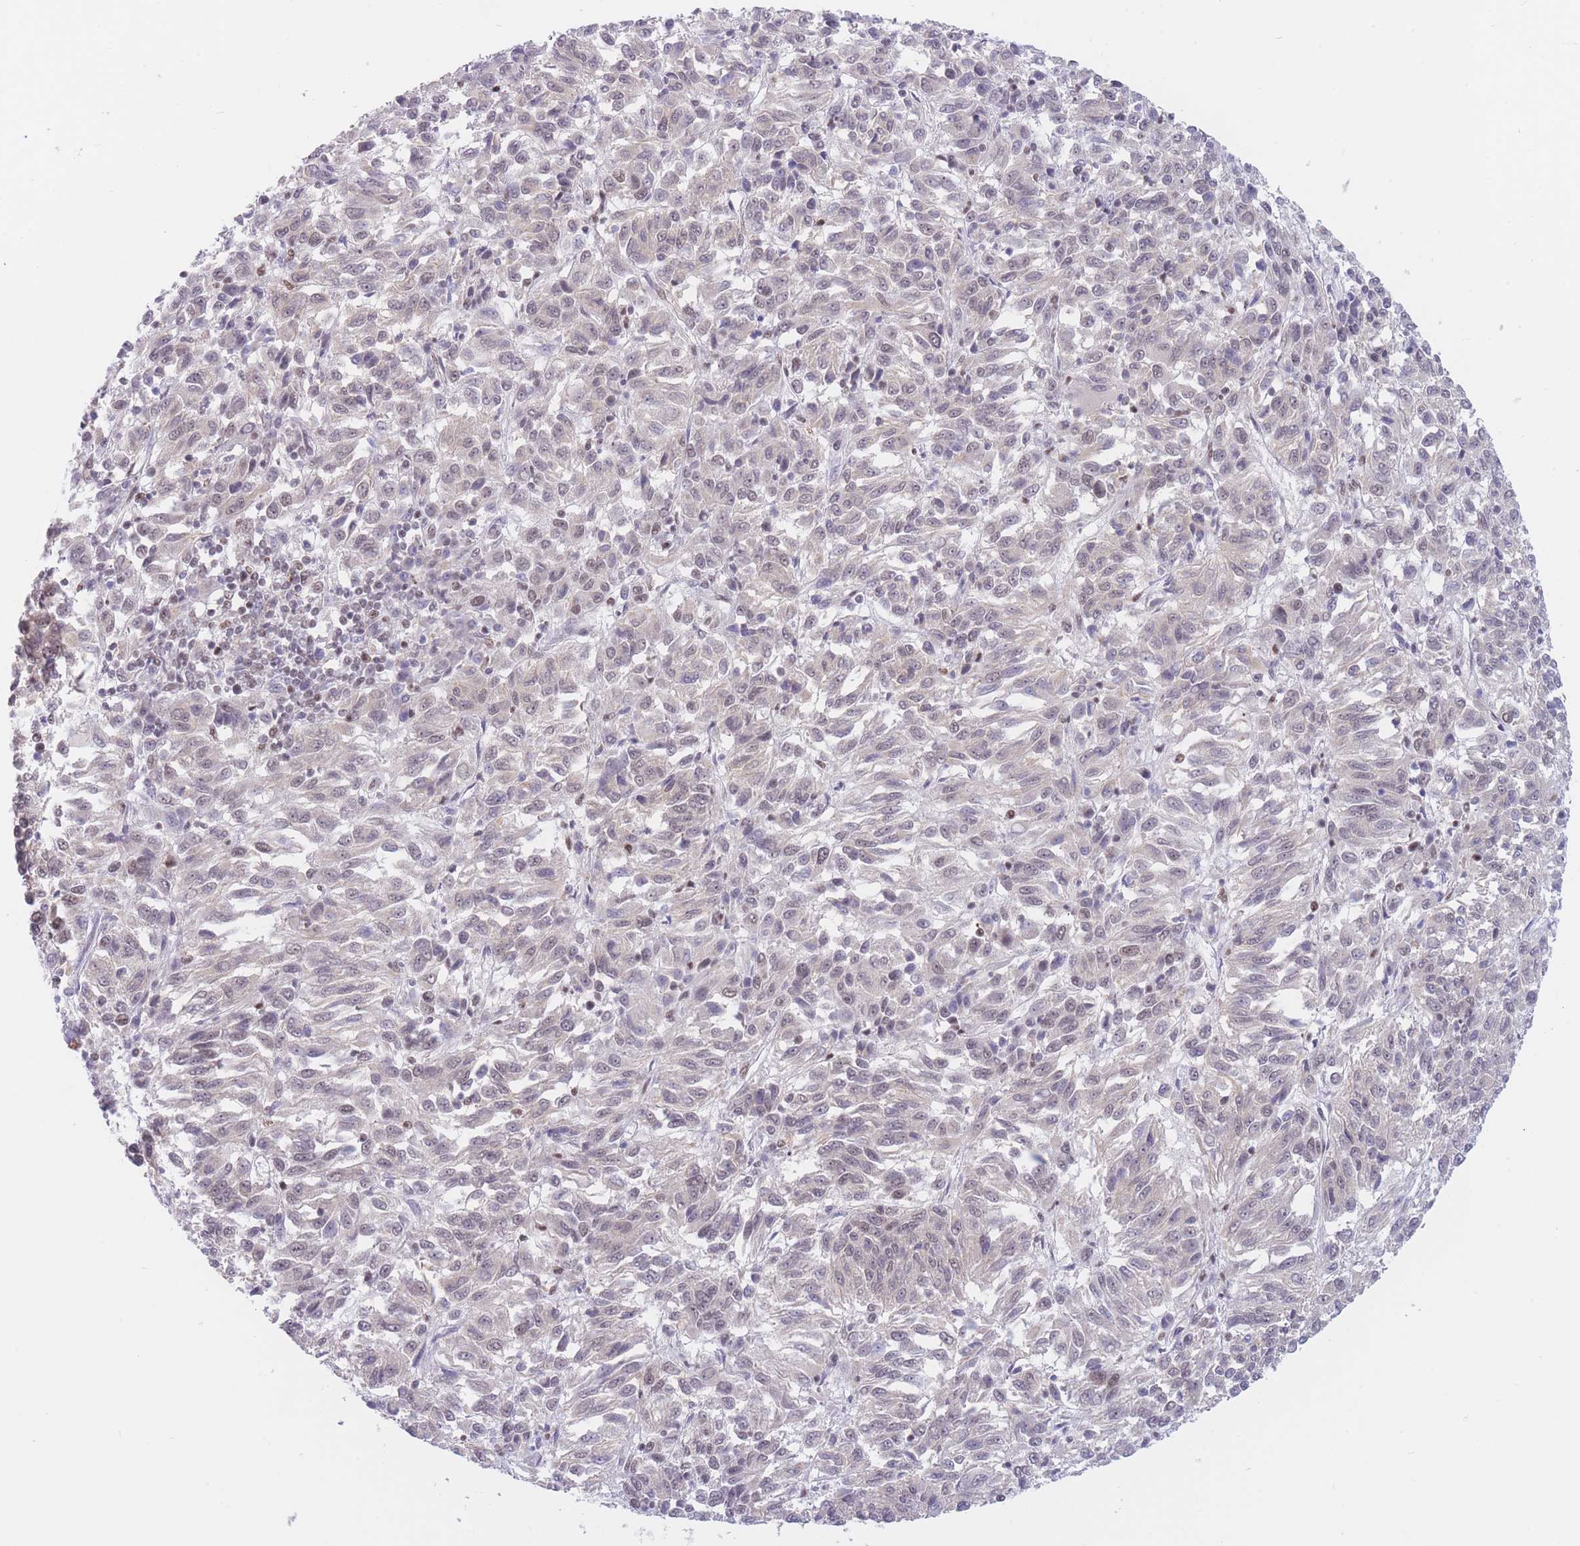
{"staining": {"intensity": "weak", "quantity": "25%-75%", "location": "nuclear"}, "tissue": "melanoma", "cell_type": "Tumor cells", "image_type": "cancer", "snomed": [{"axis": "morphology", "description": "Malignant melanoma, Metastatic site"}, {"axis": "topography", "description": "Lung"}], "caption": "Protein staining reveals weak nuclear positivity in approximately 25%-75% of tumor cells in melanoma. Using DAB (brown) and hematoxylin (blue) stains, captured at high magnification using brightfield microscopy.", "gene": "SMAD9", "patient": {"sex": "male", "age": 64}}